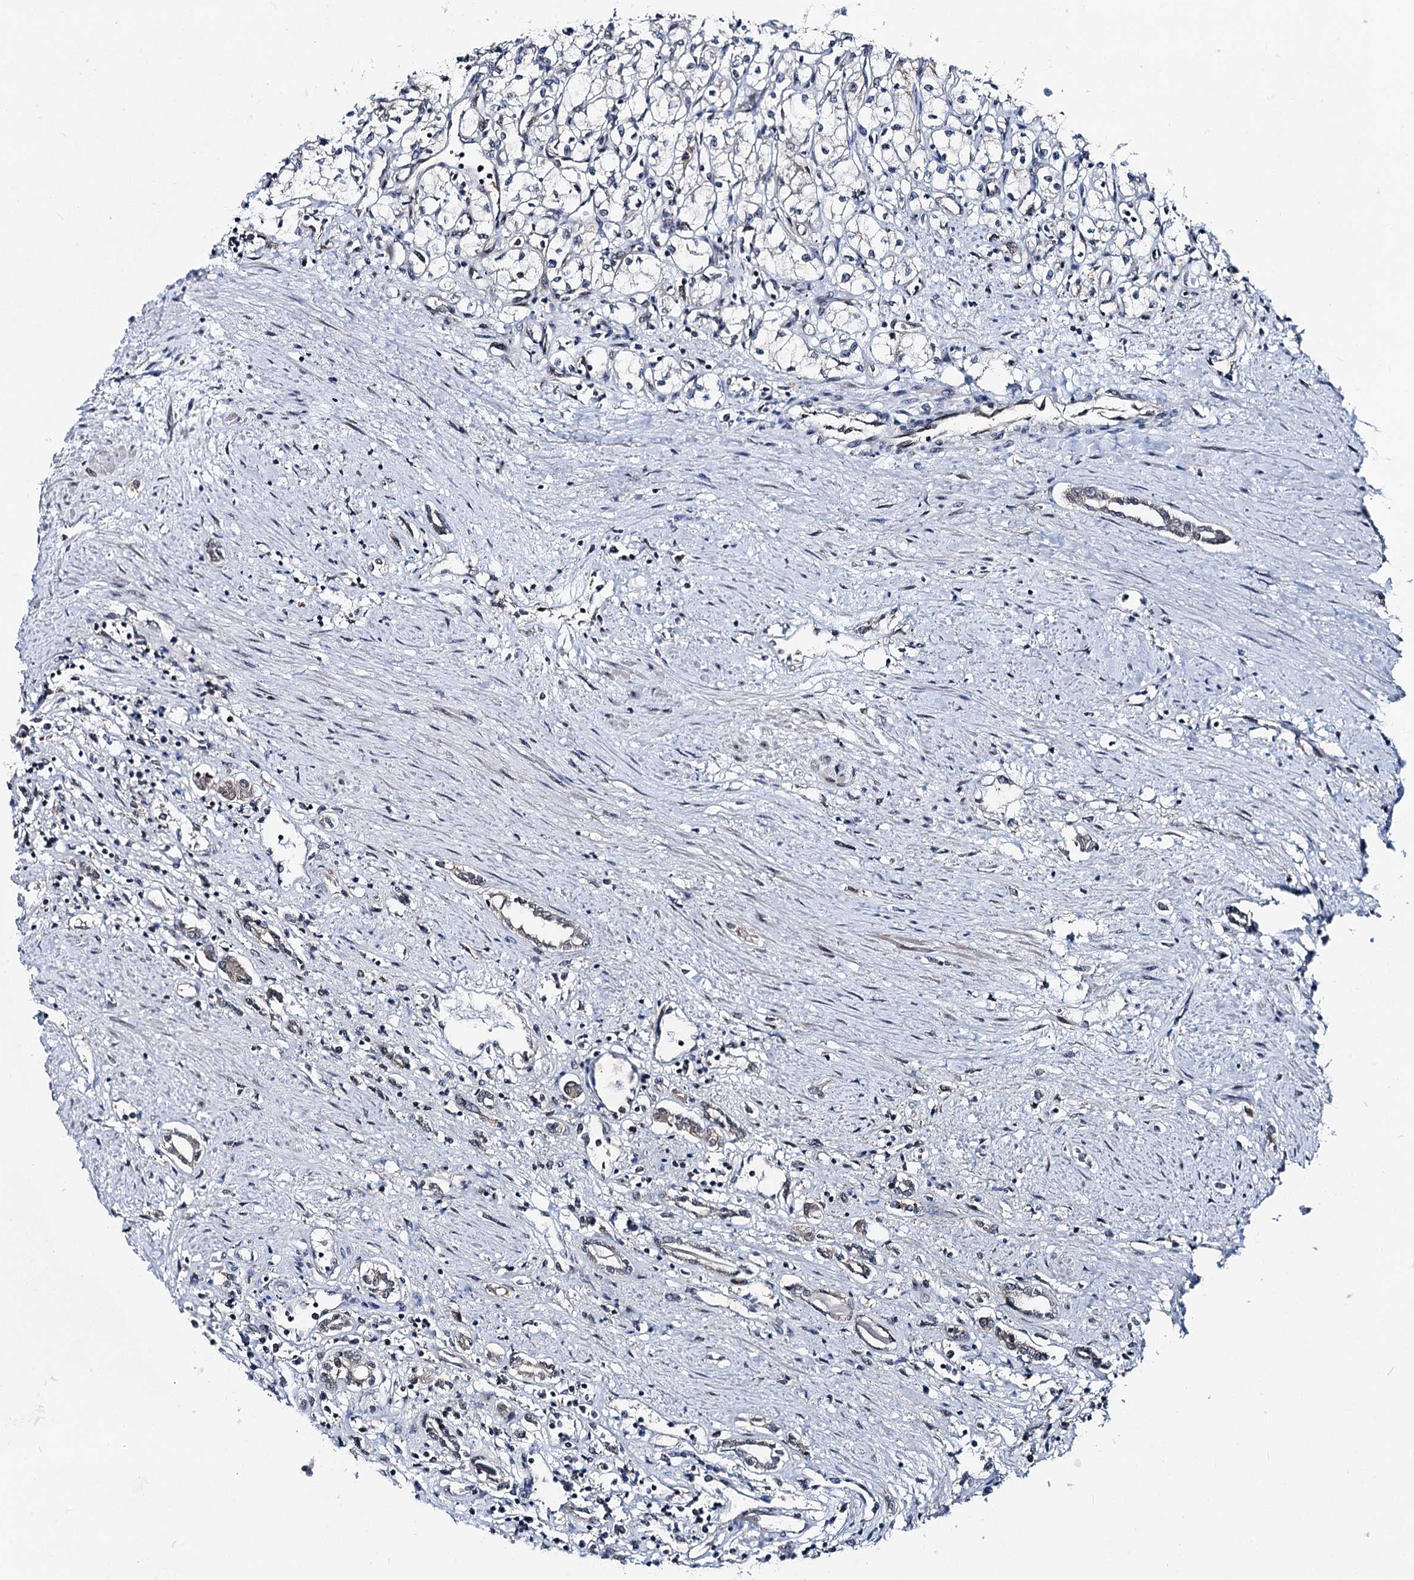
{"staining": {"intensity": "negative", "quantity": "none", "location": "none"}, "tissue": "renal cancer", "cell_type": "Tumor cells", "image_type": "cancer", "snomed": [{"axis": "morphology", "description": "Adenocarcinoma, NOS"}, {"axis": "topography", "description": "Kidney"}], "caption": "The histopathology image displays no staining of tumor cells in renal adenocarcinoma.", "gene": "PSMD13", "patient": {"sex": "male", "age": 59}}